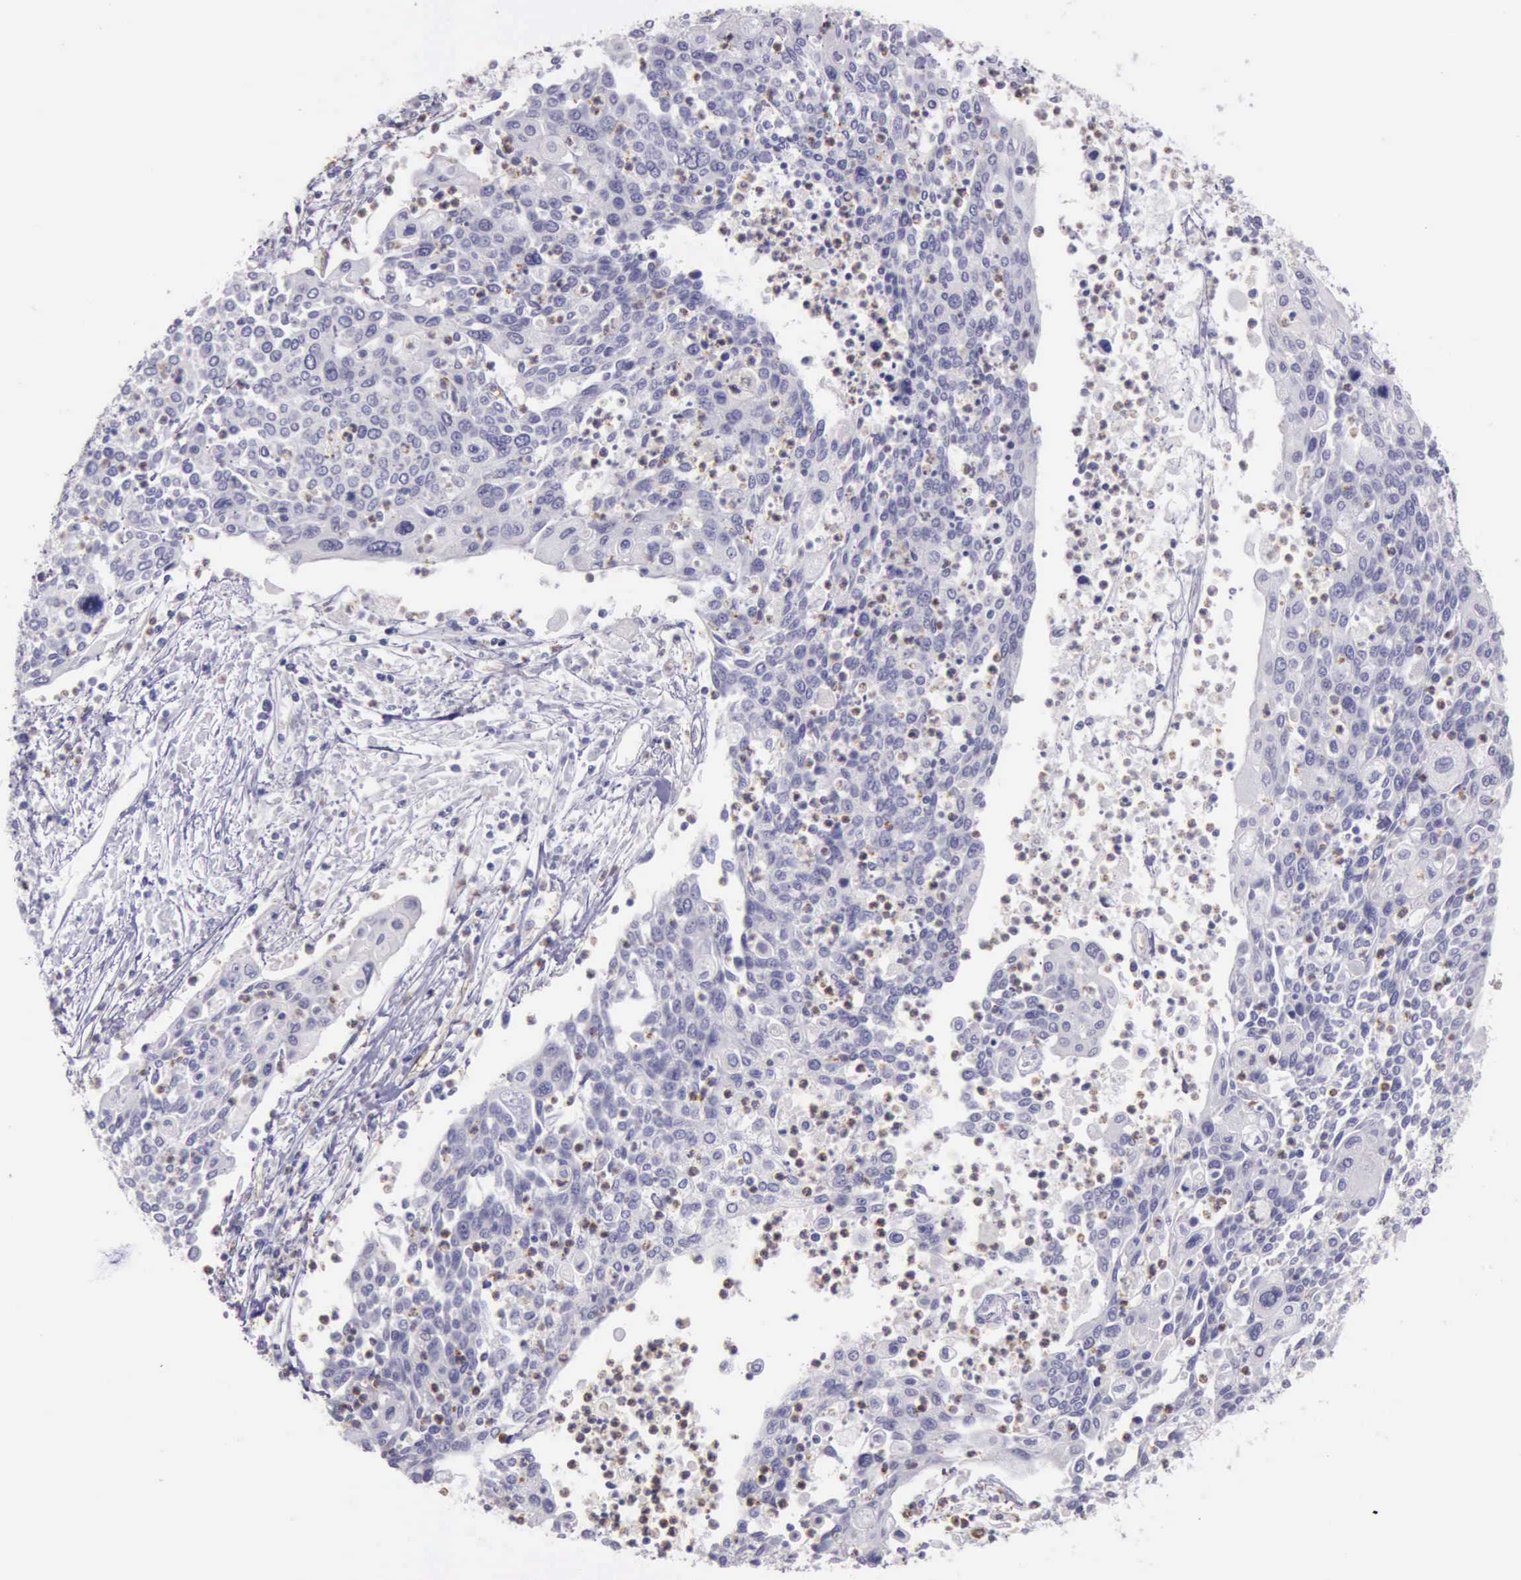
{"staining": {"intensity": "negative", "quantity": "none", "location": "none"}, "tissue": "cervical cancer", "cell_type": "Tumor cells", "image_type": "cancer", "snomed": [{"axis": "morphology", "description": "Squamous cell carcinoma, NOS"}, {"axis": "topography", "description": "Cervix"}], "caption": "This is an IHC photomicrograph of cervical cancer. There is no expression in tumor cells.", "gene": "TCEANC", "patient": {"sex": "female", "age": 40}}